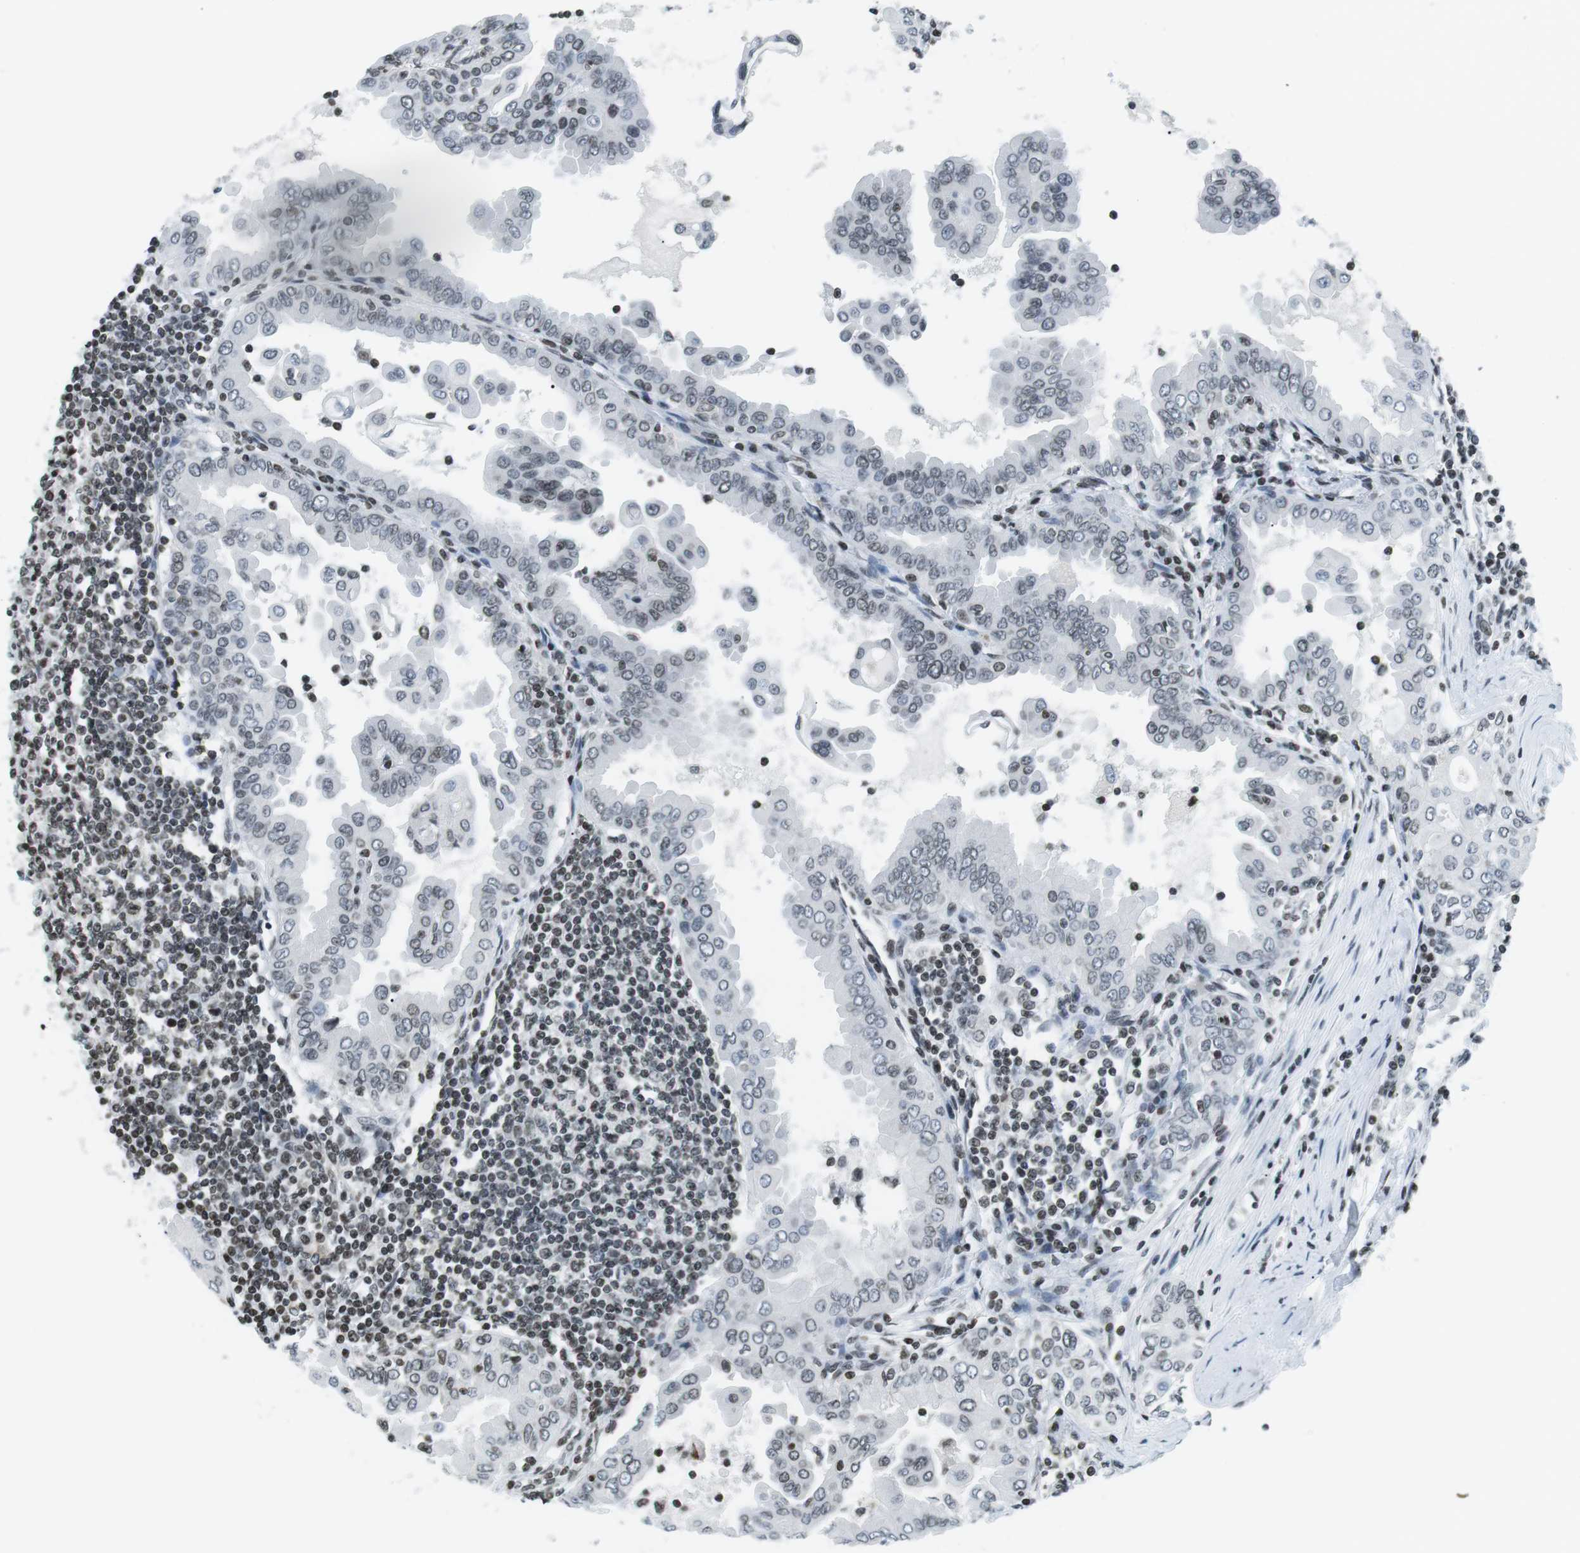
{"staining": {"intensity": "weak", "quantity": "<25%", "location": "nuclear"}, "tissue": "thyroid cancer", "cell_type": "Tumor cells", "image_type": "cancer", "snomed": [{"axis": "morphology", "description": "Papillary adenocarcinoma, NOS"}, {"axis": "topography", "description": "Thyroid gland"}], "caption": "There is no significant expression in tumor cells of thyroid papillary adenocarcinoma.", "gene": "E2F2", "patient": {"sex": "male", "age": 33}}